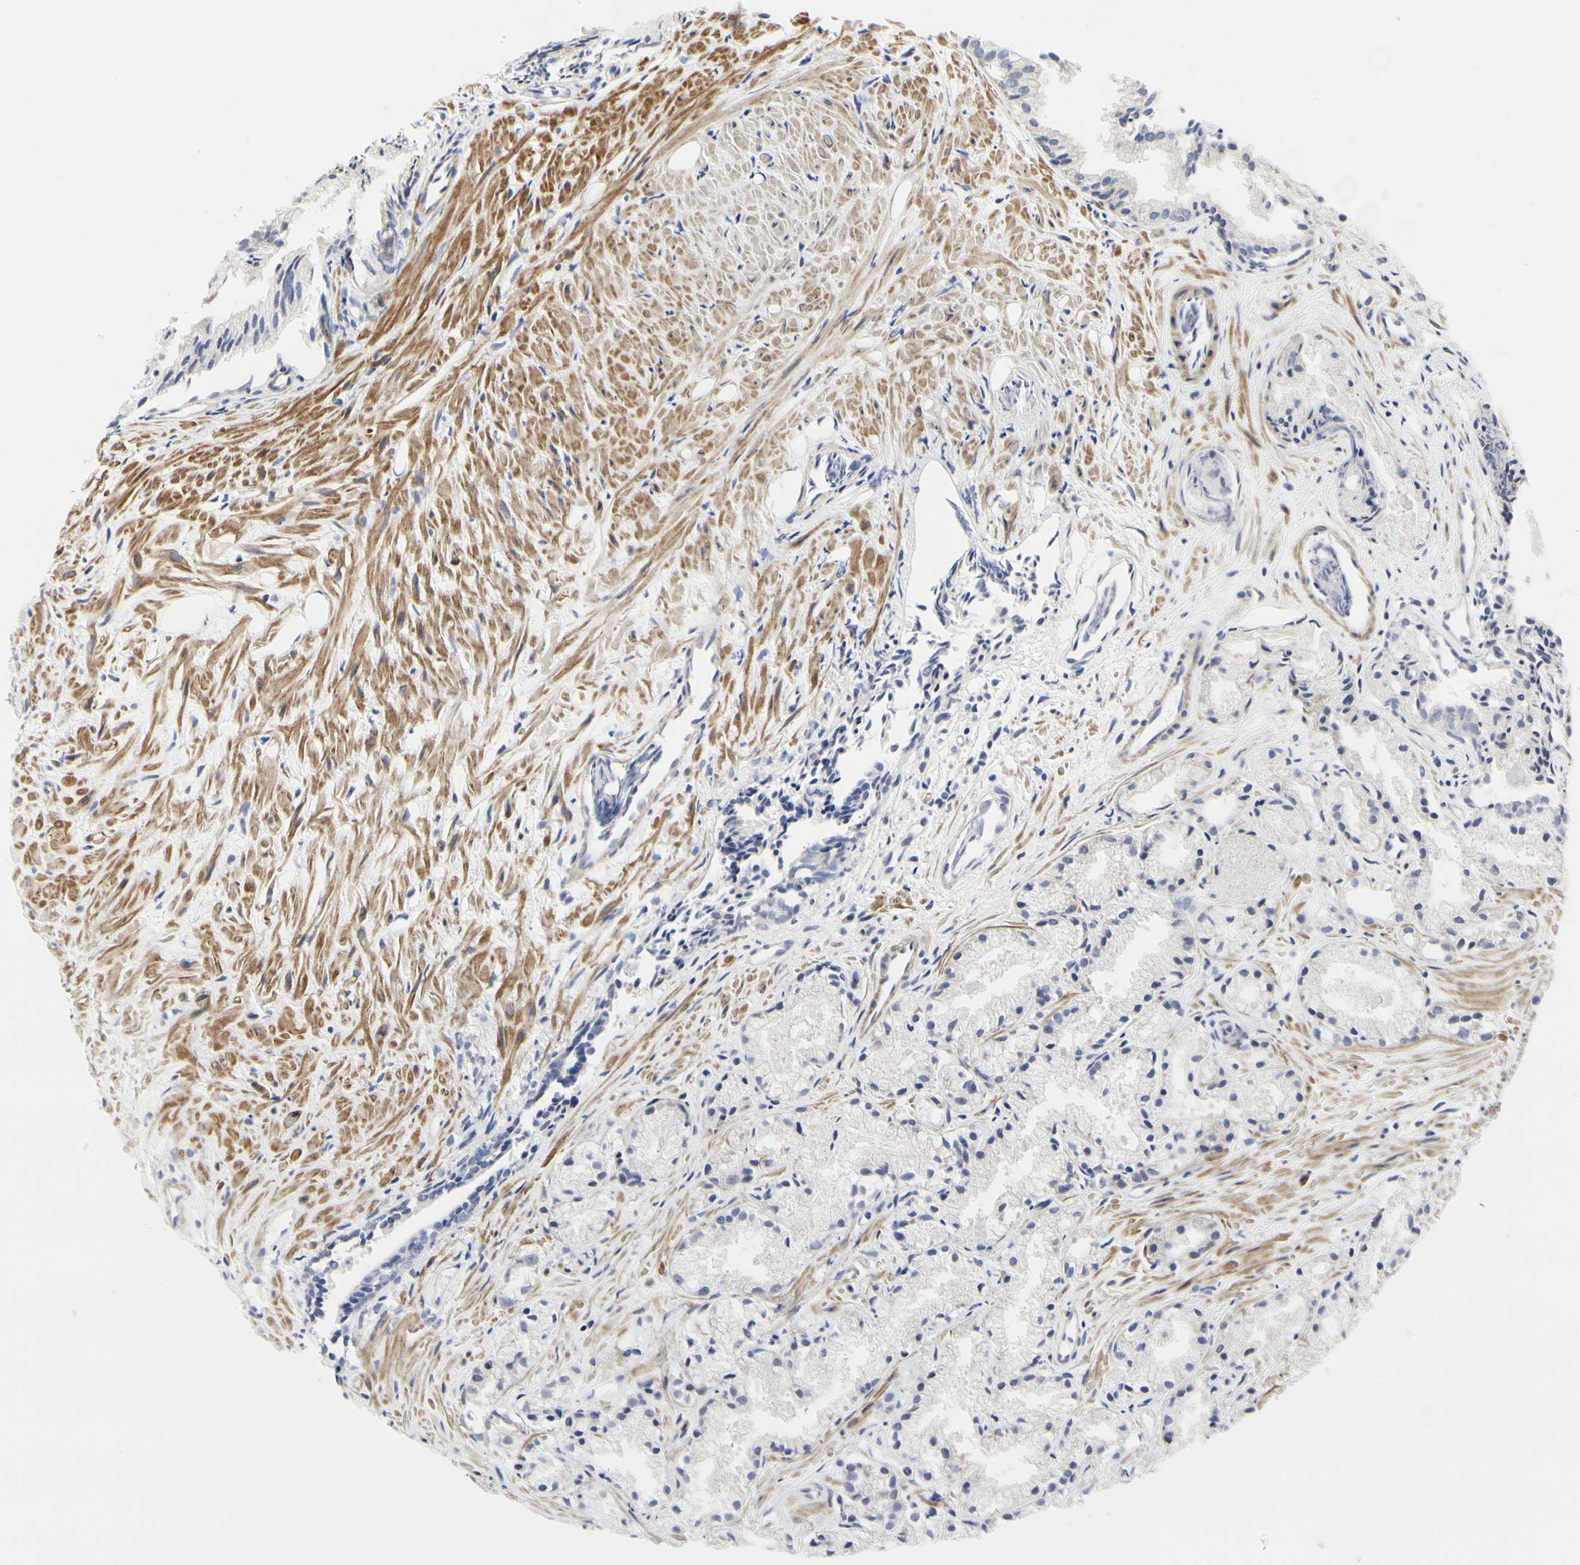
{"staining": {"intensity": "negative", "quantity": "none", "location": "none"}, "tissue": "prostate cancer", "cell_type": "Tumor cells", "image_type": "cancer", "snomed": [{"axis": "morphology", "description": "Adenocarcinoma, Low grade"}, {"axis": "topography", "description": "Prostate"}], "caption": "Tumor cells are negative for brown protein staining in prostate adenocarcinoma (low-grade).", "gene": "SHANK2", "patient": {"sex": "male", "age": 72}}